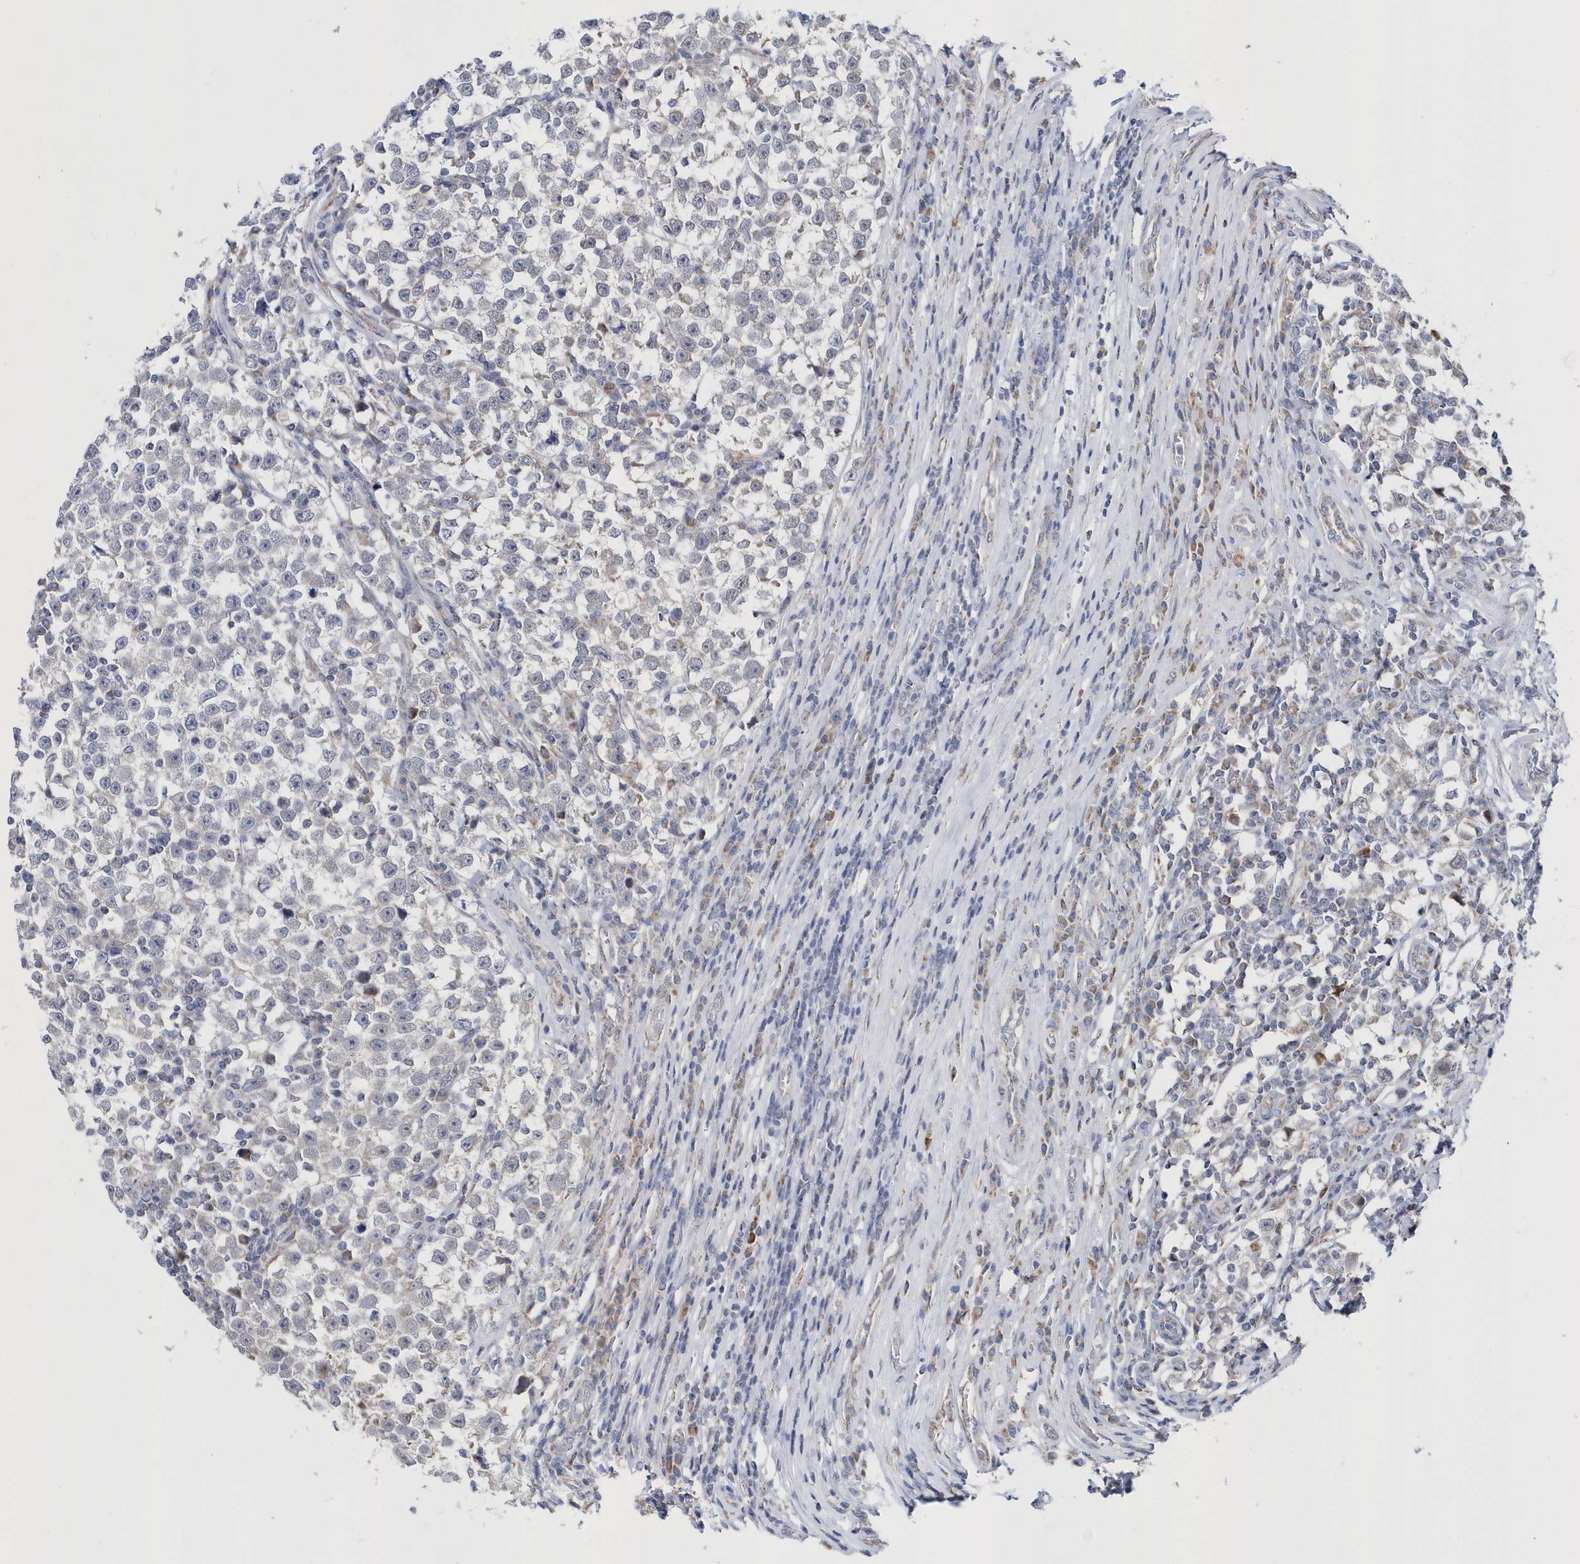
{"staining": {"intensity": "negative", "quantity": "none", "location": "none"}, "tissue": "testis cancer", "cell_type": "Tumor cells", "image_type": "cancer", "snomed": [{"axis": "morphology", "description": "Normal tissue, NOS"}, {"axis": "morphology", "description": "Seminoma, NOS"}, {"axis": "topography", "description": "Testis"}], "caption": "A micrograph of human testis cancer (seminoma) is negative for staining in tumor cells.", "gene": "SPATA5", "patient": {"sex": "male", "age": 43}}